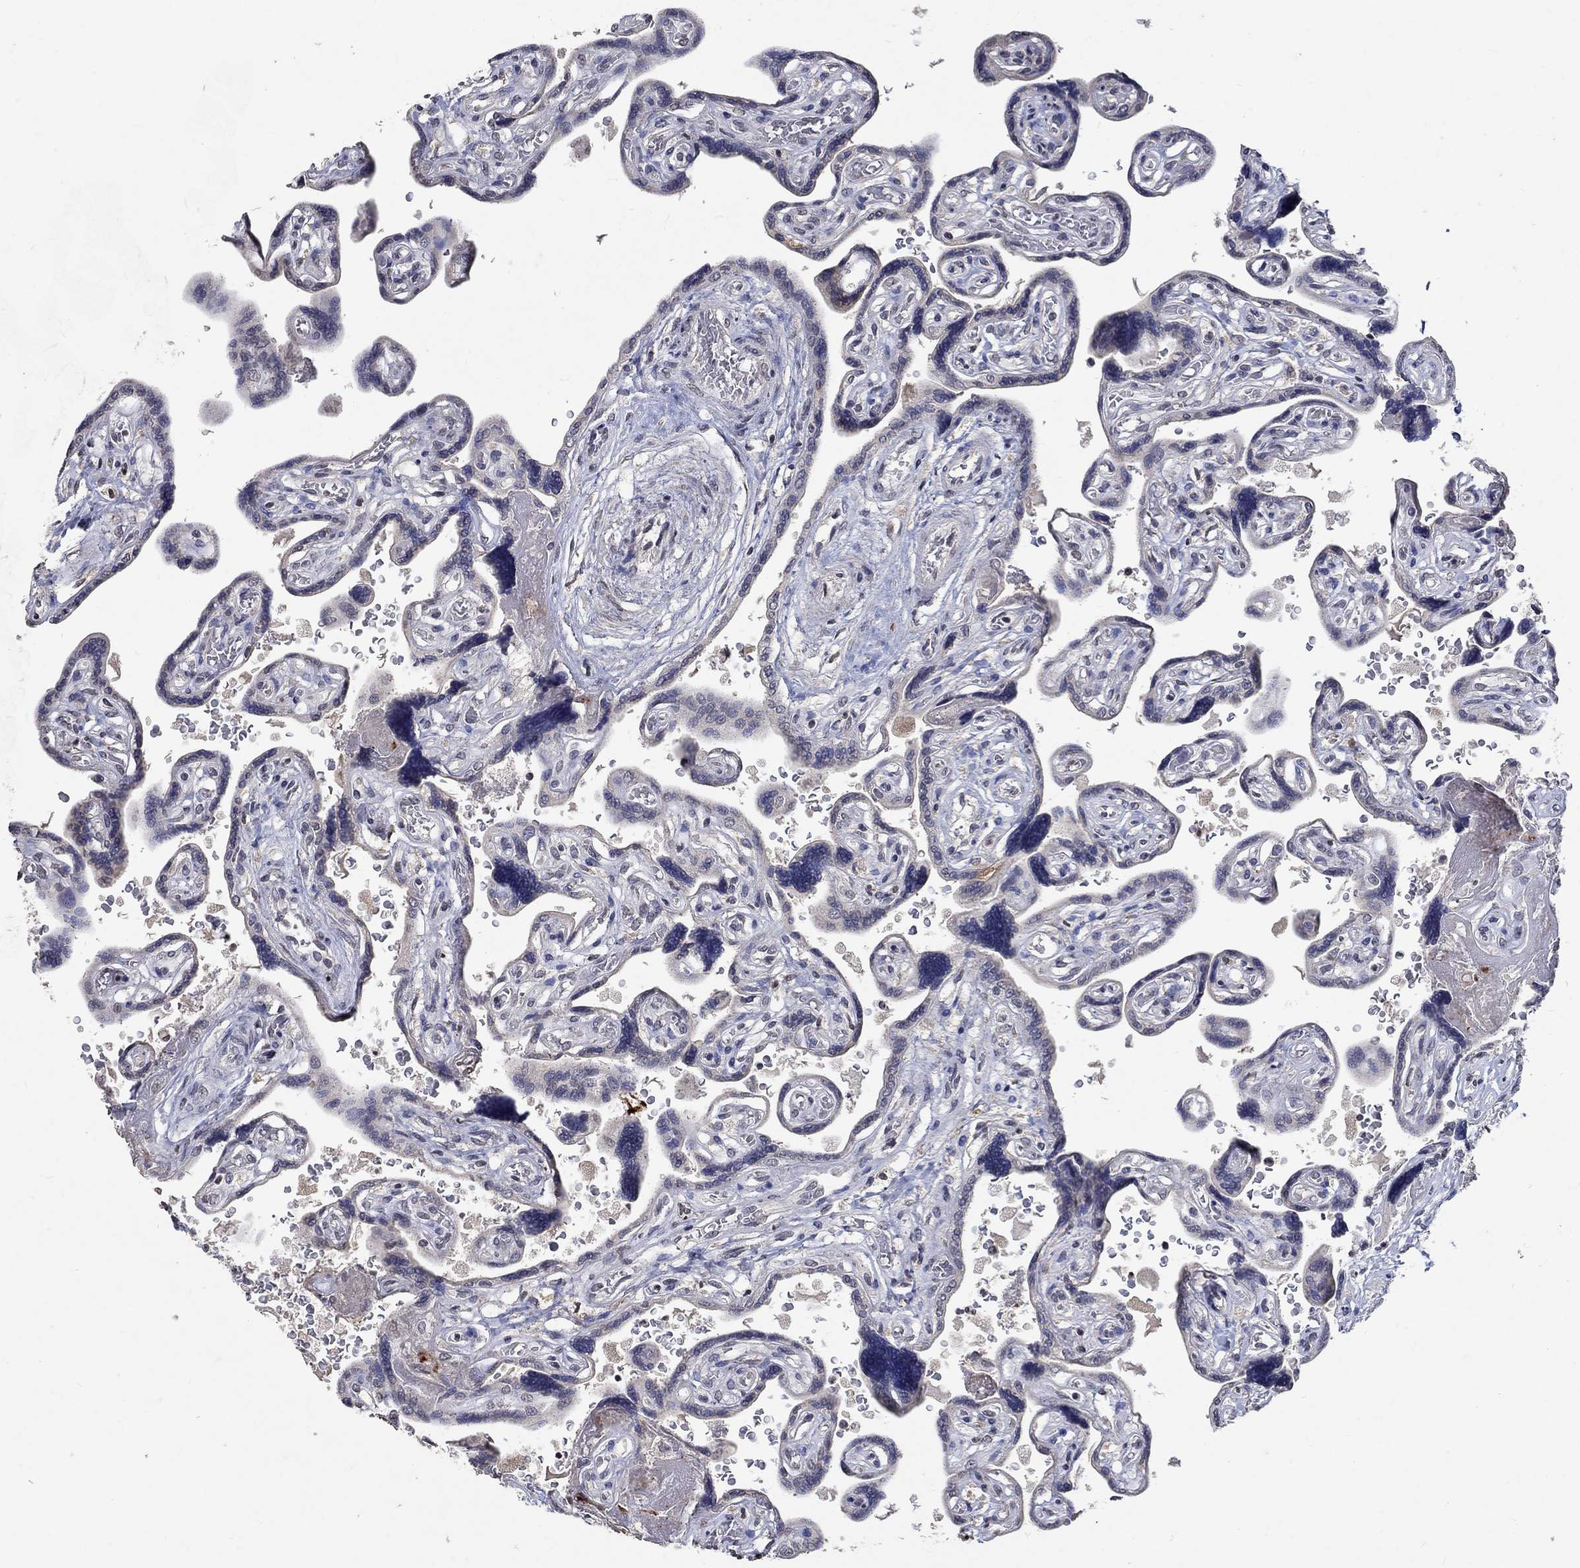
{"staining": {"intensity": "negative", "quantity": "none", "location": "none"}, "tissue": "placenta", "cell_type": "Decidual cells", "image_type": "normal", "snomed": [{"axis": "morphology", "description": "Normal tissue, NOS"}, {"axis": "topography", "description": "Placenta"}], "caption": "Decidual cells are negative for brown protein staining in unremarkable placenta.", "gene": "TMEM169", "patient": {"sex": "female", "age": 32}}